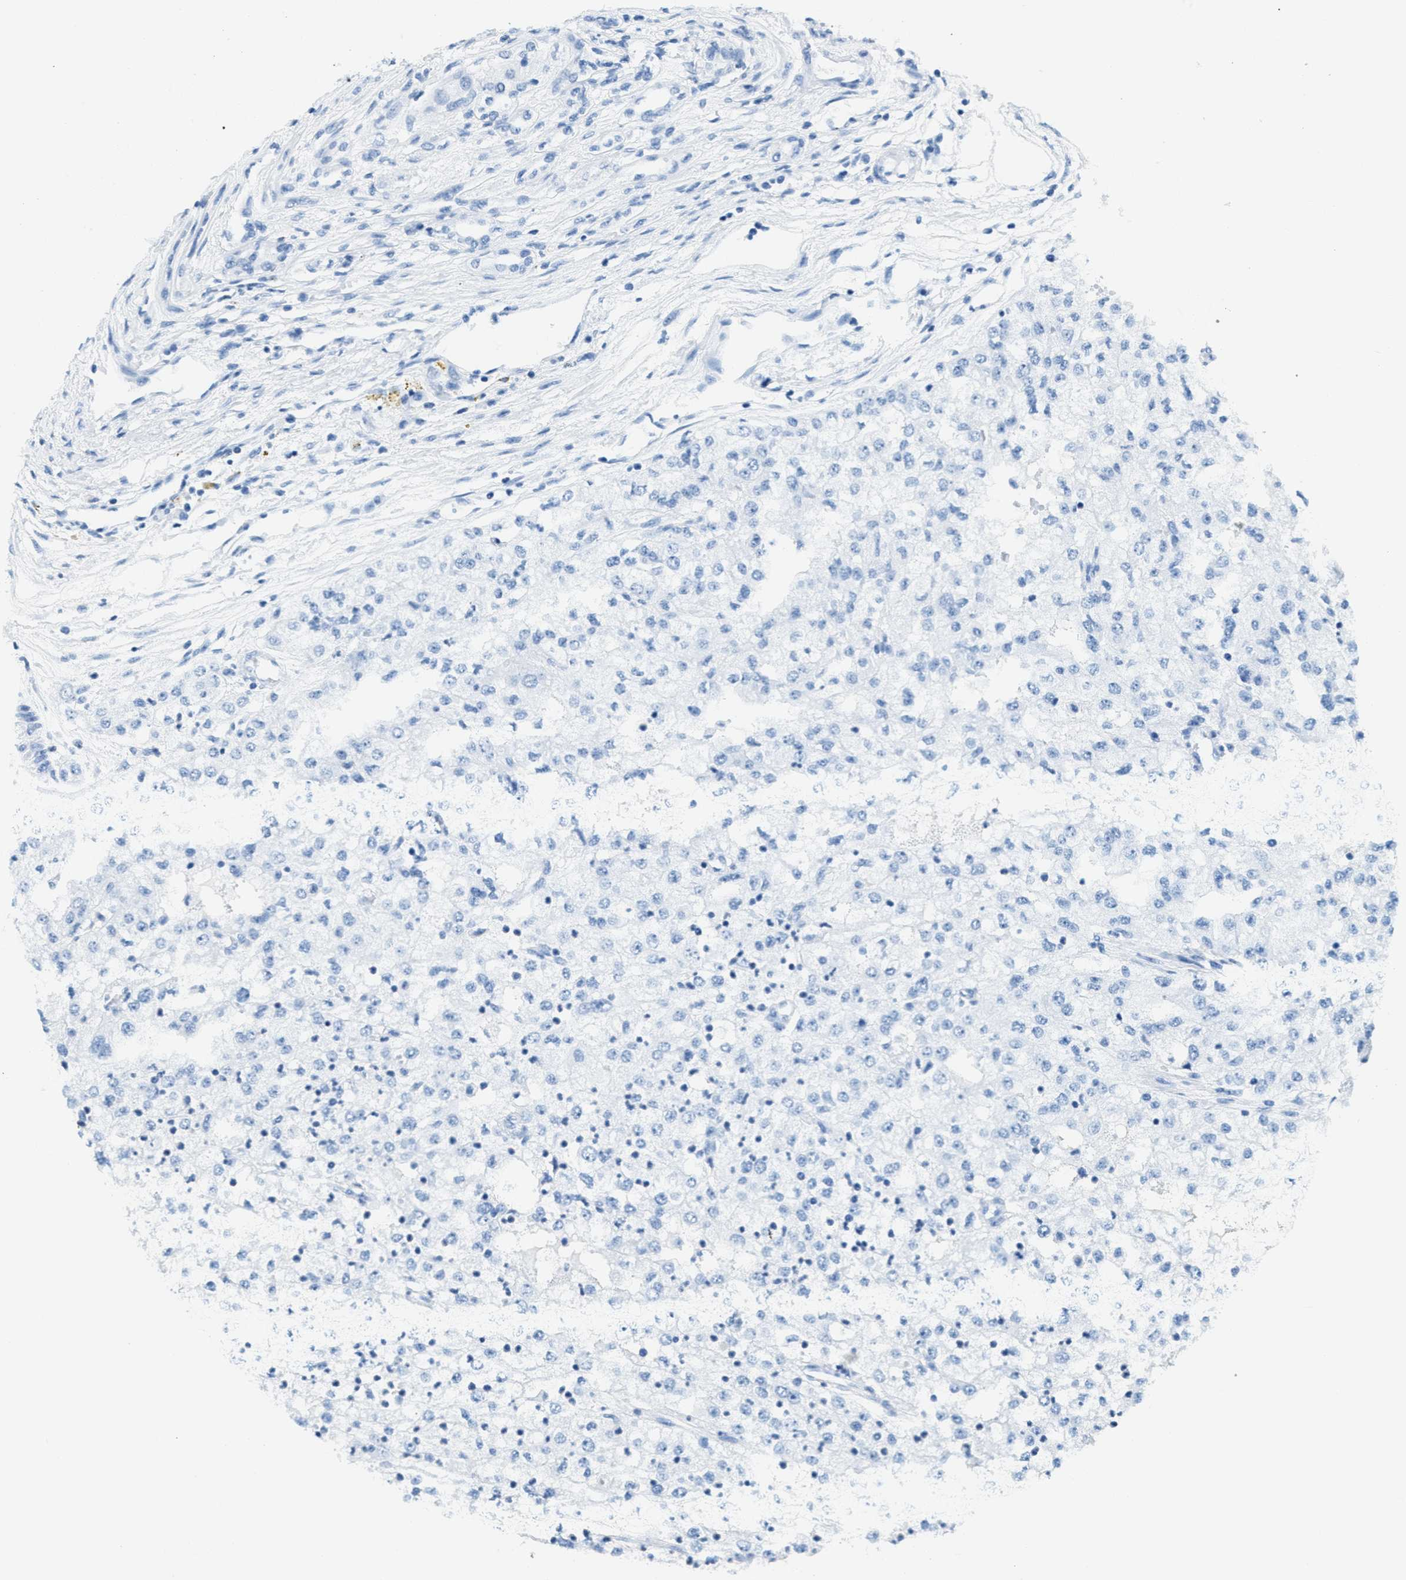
{"staining": {"intensity": "negative", "quantity": "none", "location": "none"}, "tissue": "renal cancer", "cell_type": "Tumor cells", "image_type": "cancer", "snomed": [{"axis": "morphology", "description": "Adenocarcinoma, NOS"}, {"axis": "topography", "description": "Kidney"}], "caption": "DAB immunohistochemical staining of renal adenocarcinoma demonstrates no significant staining in tumor cells.", "gene": "CA4", "patient": {"sex": "female", "age": 54}}